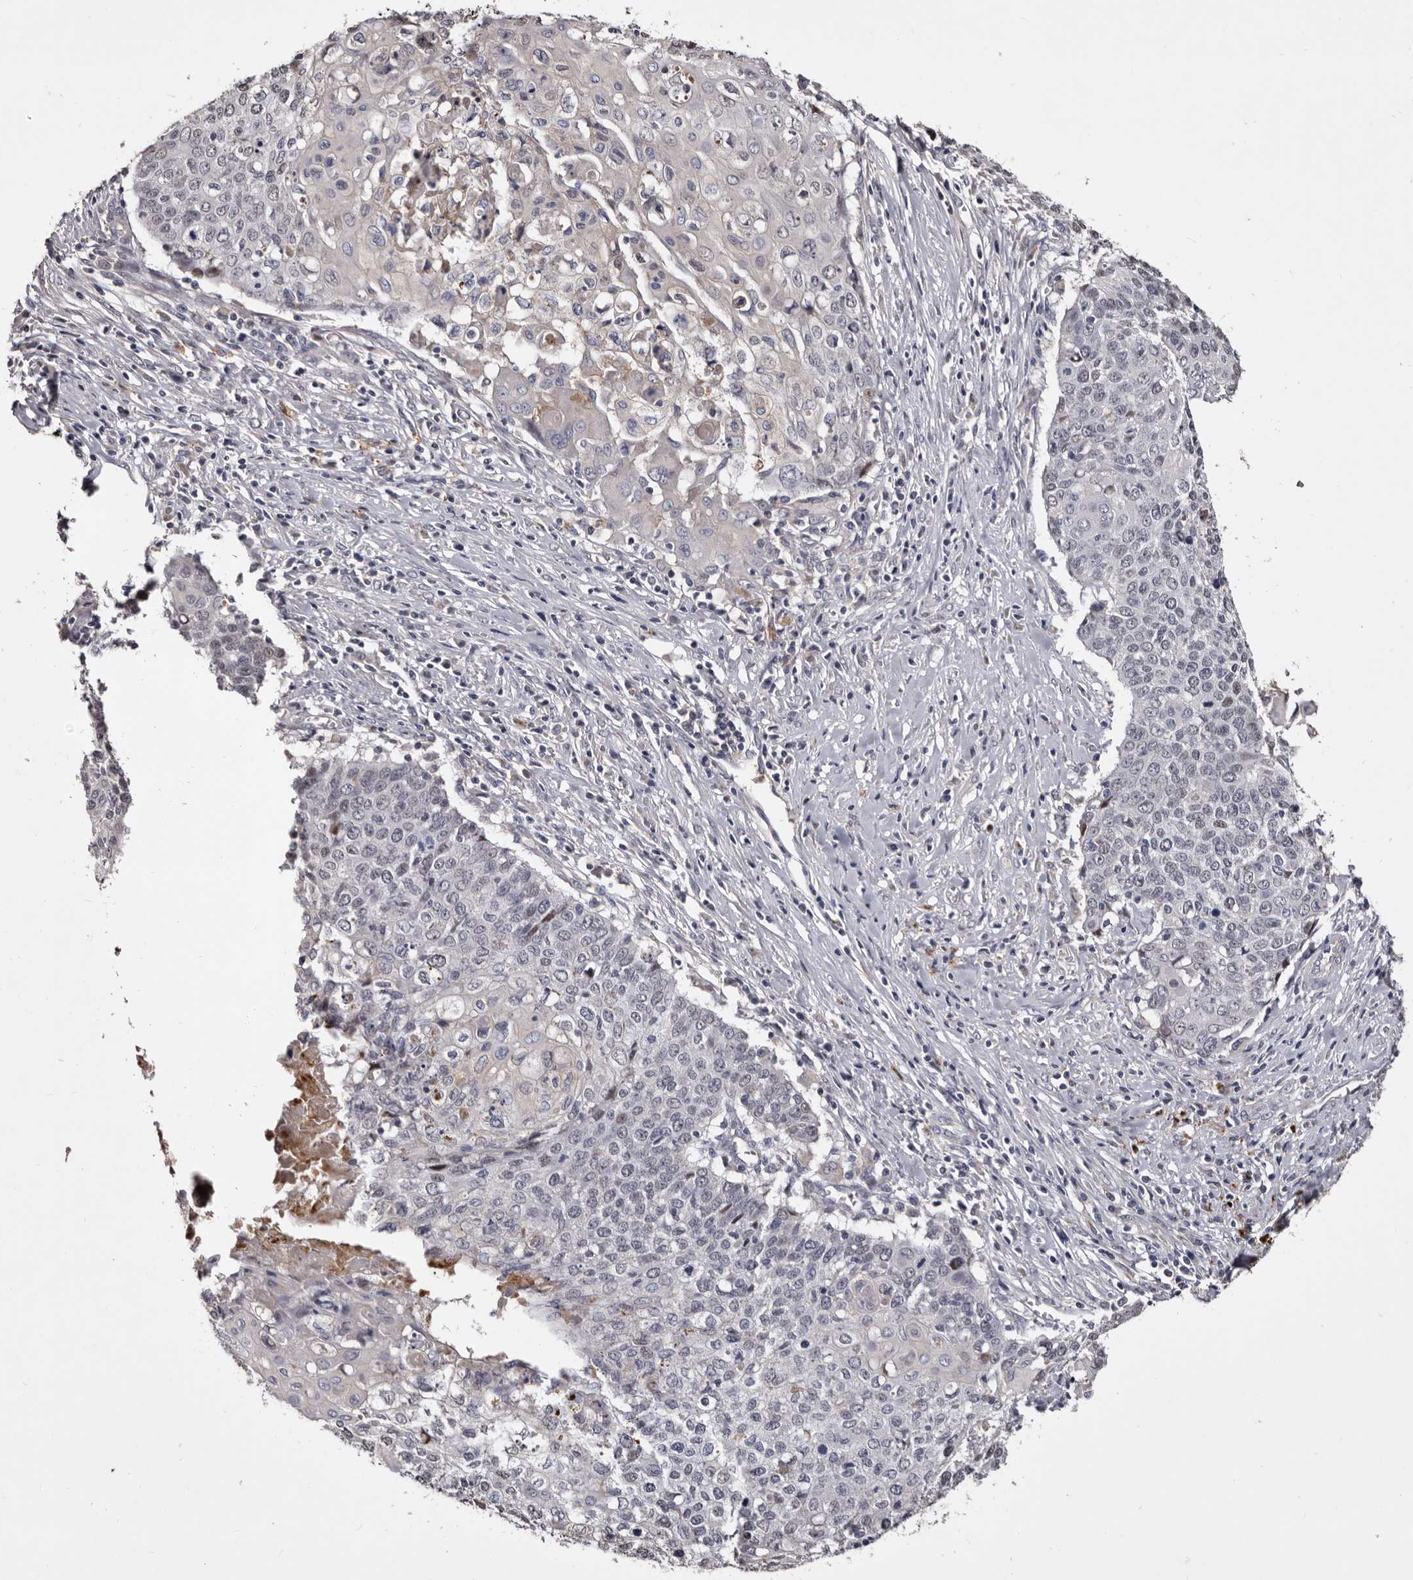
{"staining": {"intensity": "negative", "quantity": "none", "location": "none"}, "tissue": "cervical cancer", "cell_type": "Tumor cells", "image_type": "cancer", "snomed": [{"axis": "morphology", "description": "Squamous cell carcinoma, NOS"}, {"axis": "topography", "description": "Cervix"}], "caption": "IHC histopathology image of cervical squamous cell carcinoma stained for a protein (brown), which exhibits no positivity in tumor cells.", "gene": "SLC10A4", "patient": {"sex": "female", "age": 39}}